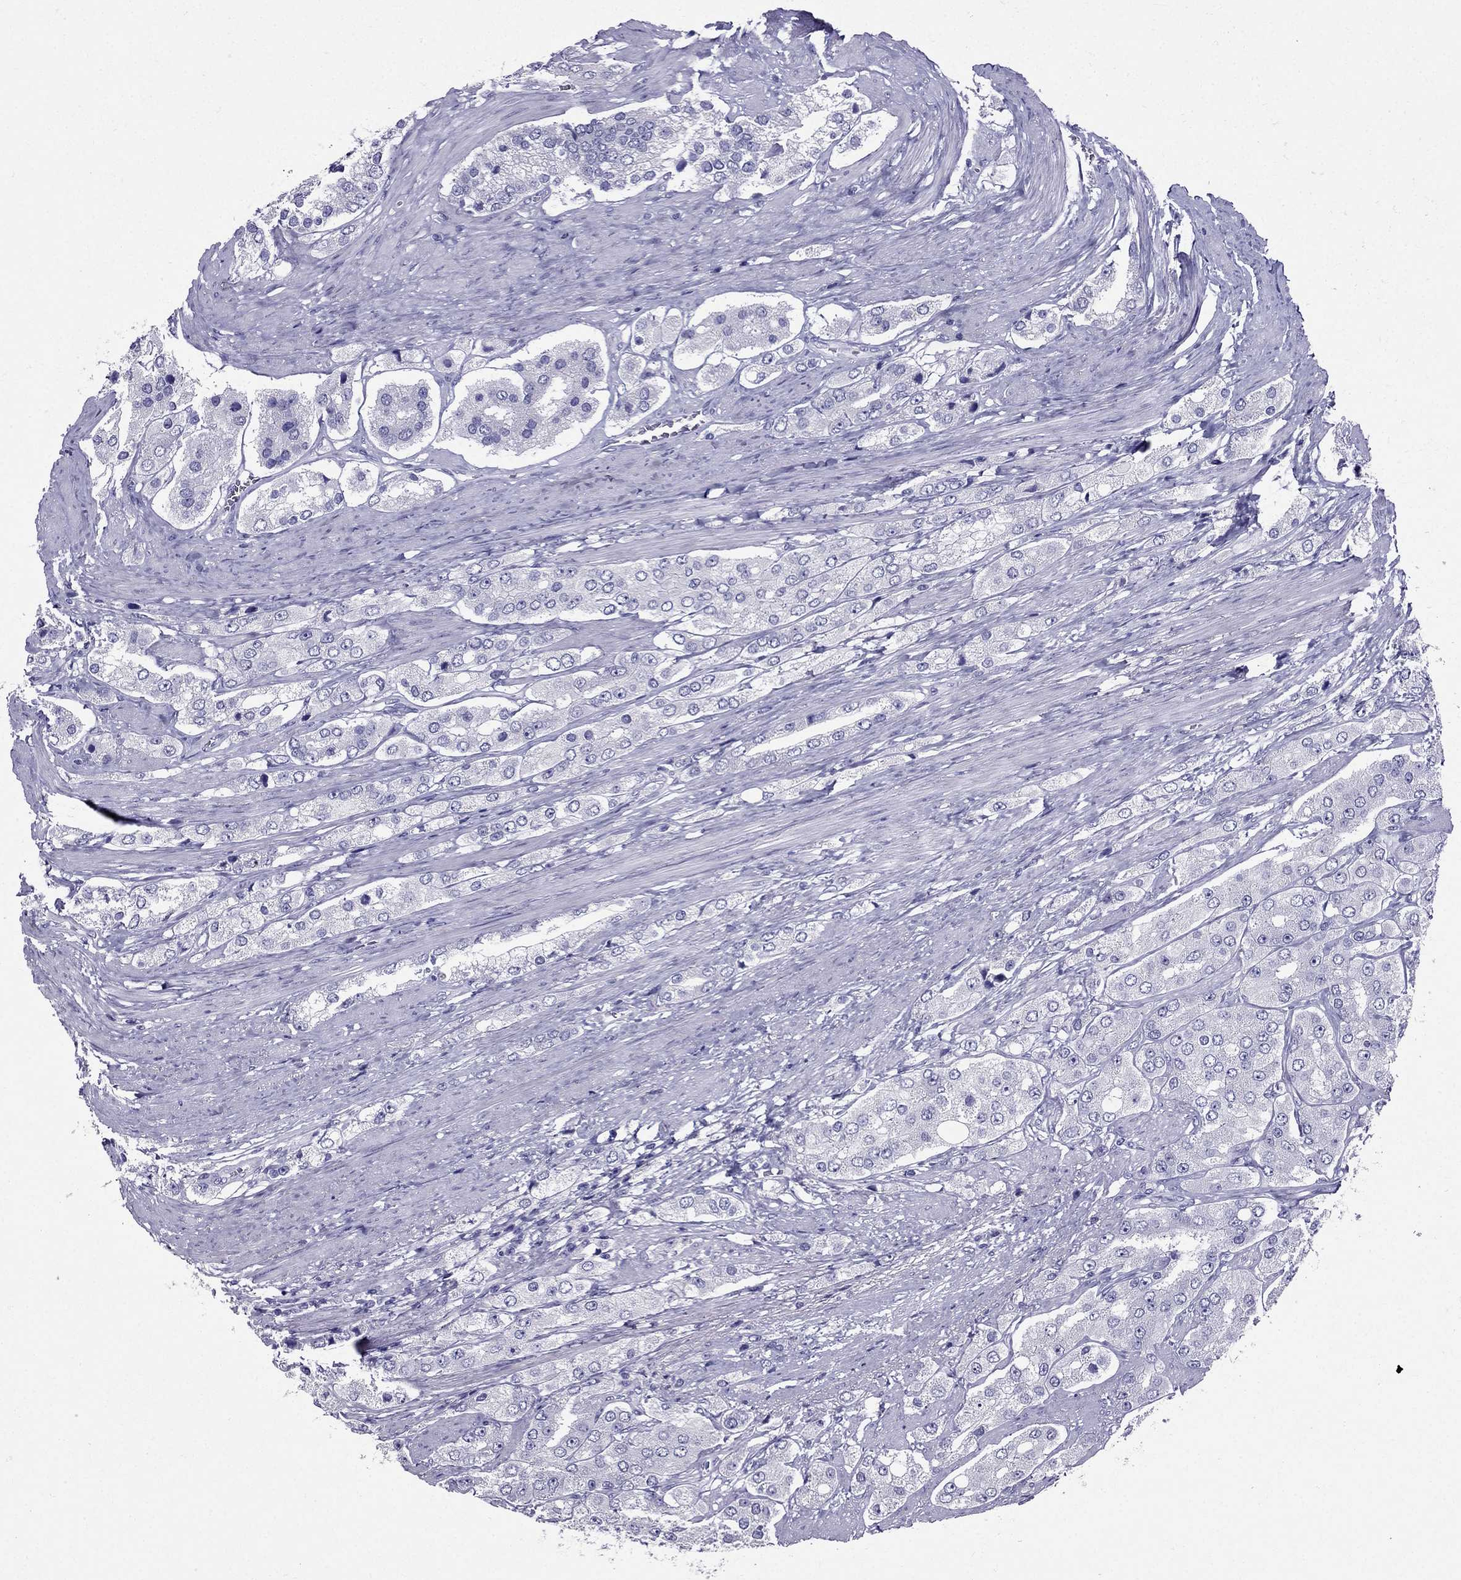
{"staining": {"intensity": "negative", "quantity": "none", "location": "none"}, "tissue": "prostate cancer", "cell_type": "Tumor cells", "image_type": "cancer", "snomed": [{"axis": "morphology", "description": "Adenocarcinoma, Low grade"}, {"axis": "topography", "description": "Prostate"}], "caption": "Human prostate cancer stained for a protein using immunohistochemistry reveals no positivity in tumor cells.", "gene": "ZNF541", "patient": {"sex": "male", "age": 69}}